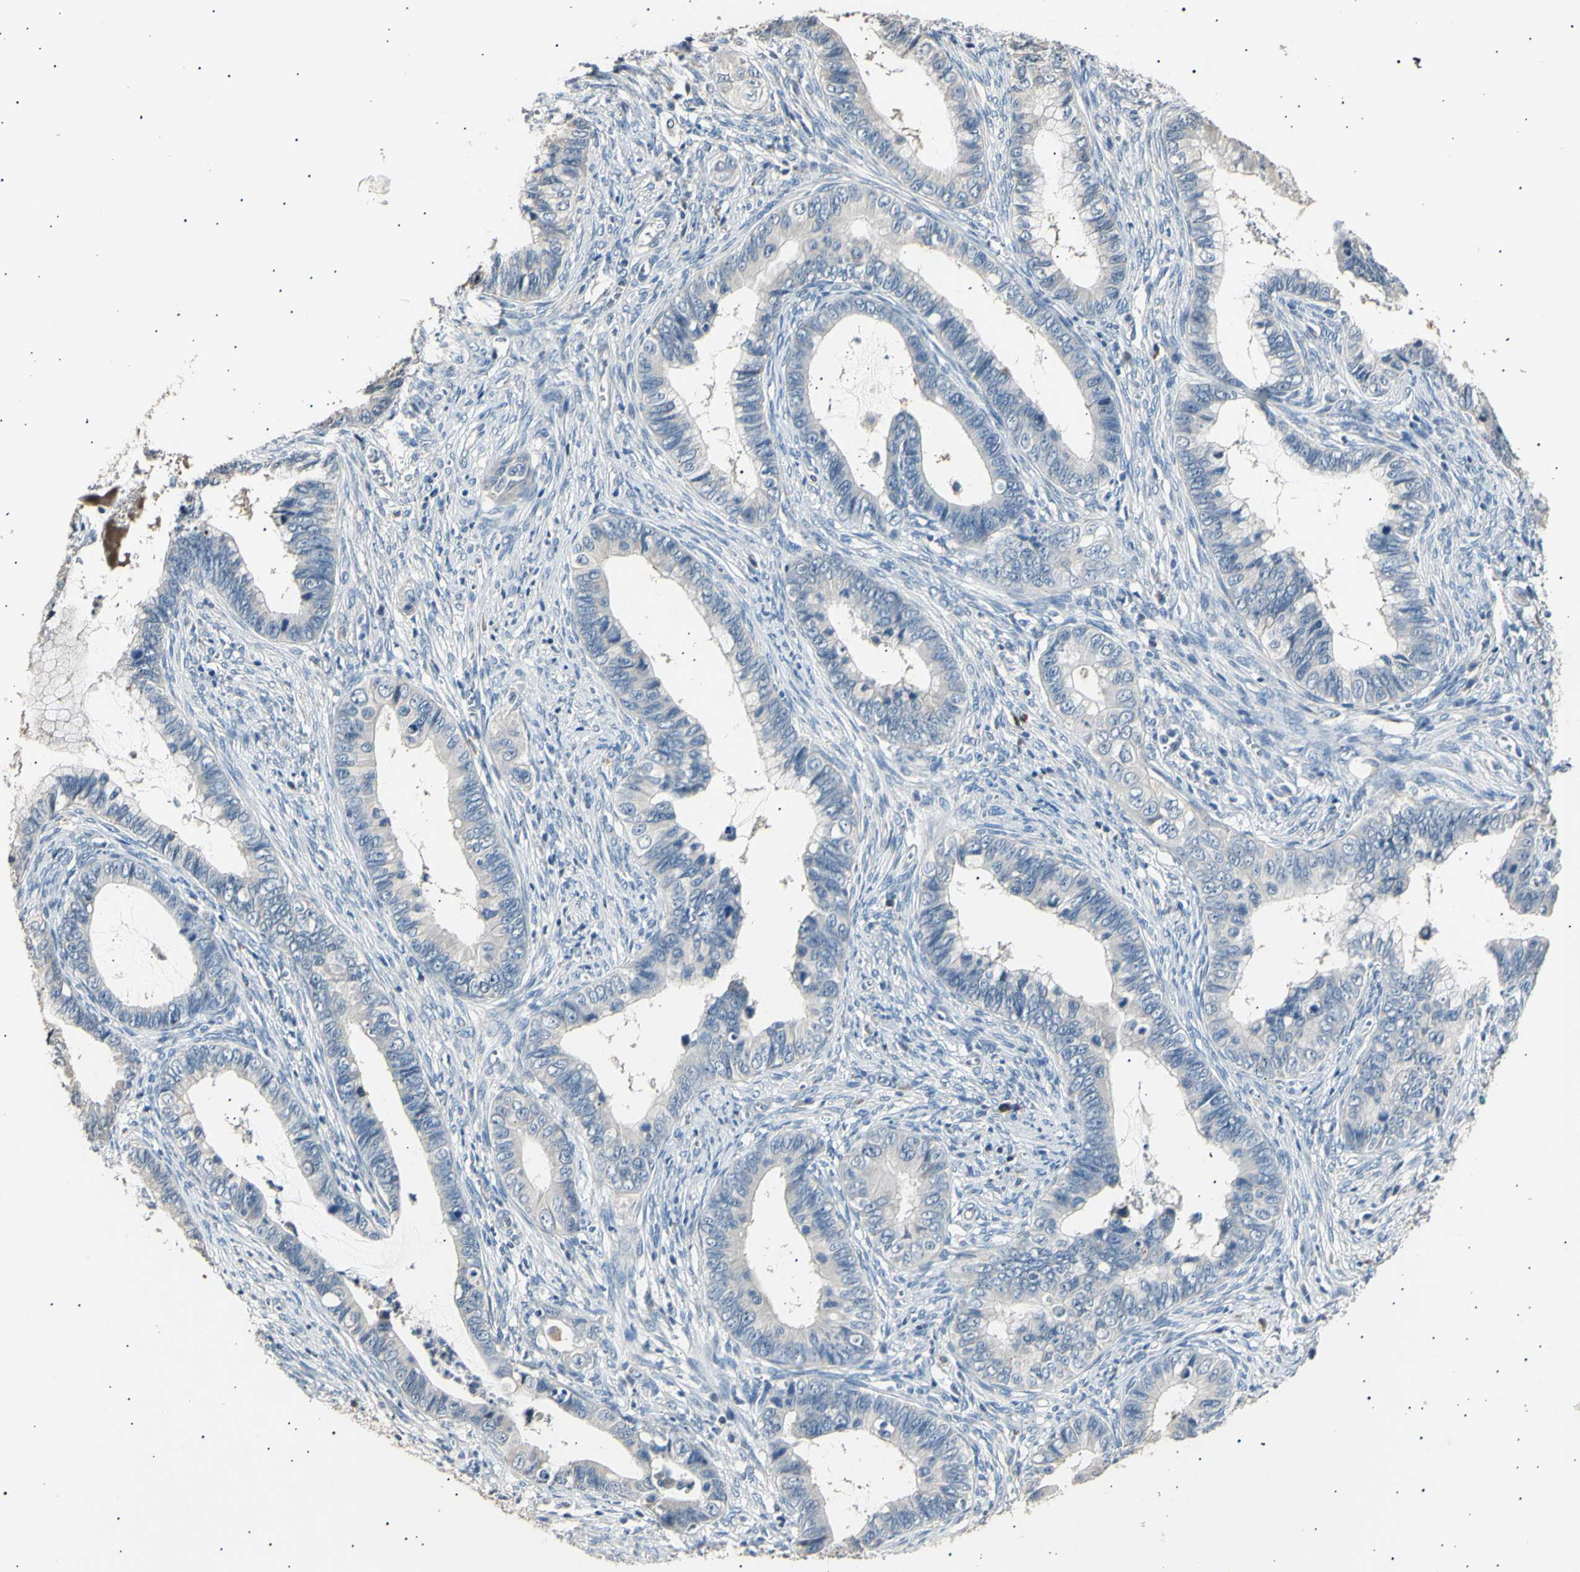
{"staining": {"intensity": "negative", "quantity": "none", "location": "none"}, "tissue": "cervical cancer", "cell_type": "Tumor cells", "image_type": "cancer", "snomed": [{"axis": "morphology", "description": "Adenocarcinoma, NOS"}, {"axis": "topography", "description": "Cervix"}], "caption": "DAB (3,3'-diaminobenzidine) immunohistochemical staining of human cervical cancer (adenocarcinoma) shows no significant expression in tumor cells. (DAB (3,3'-diaminobenzidine) immunohistochemistry, high magnification).", "gene": "LDLR", "patient": {"sex": "female", "age": 44}}